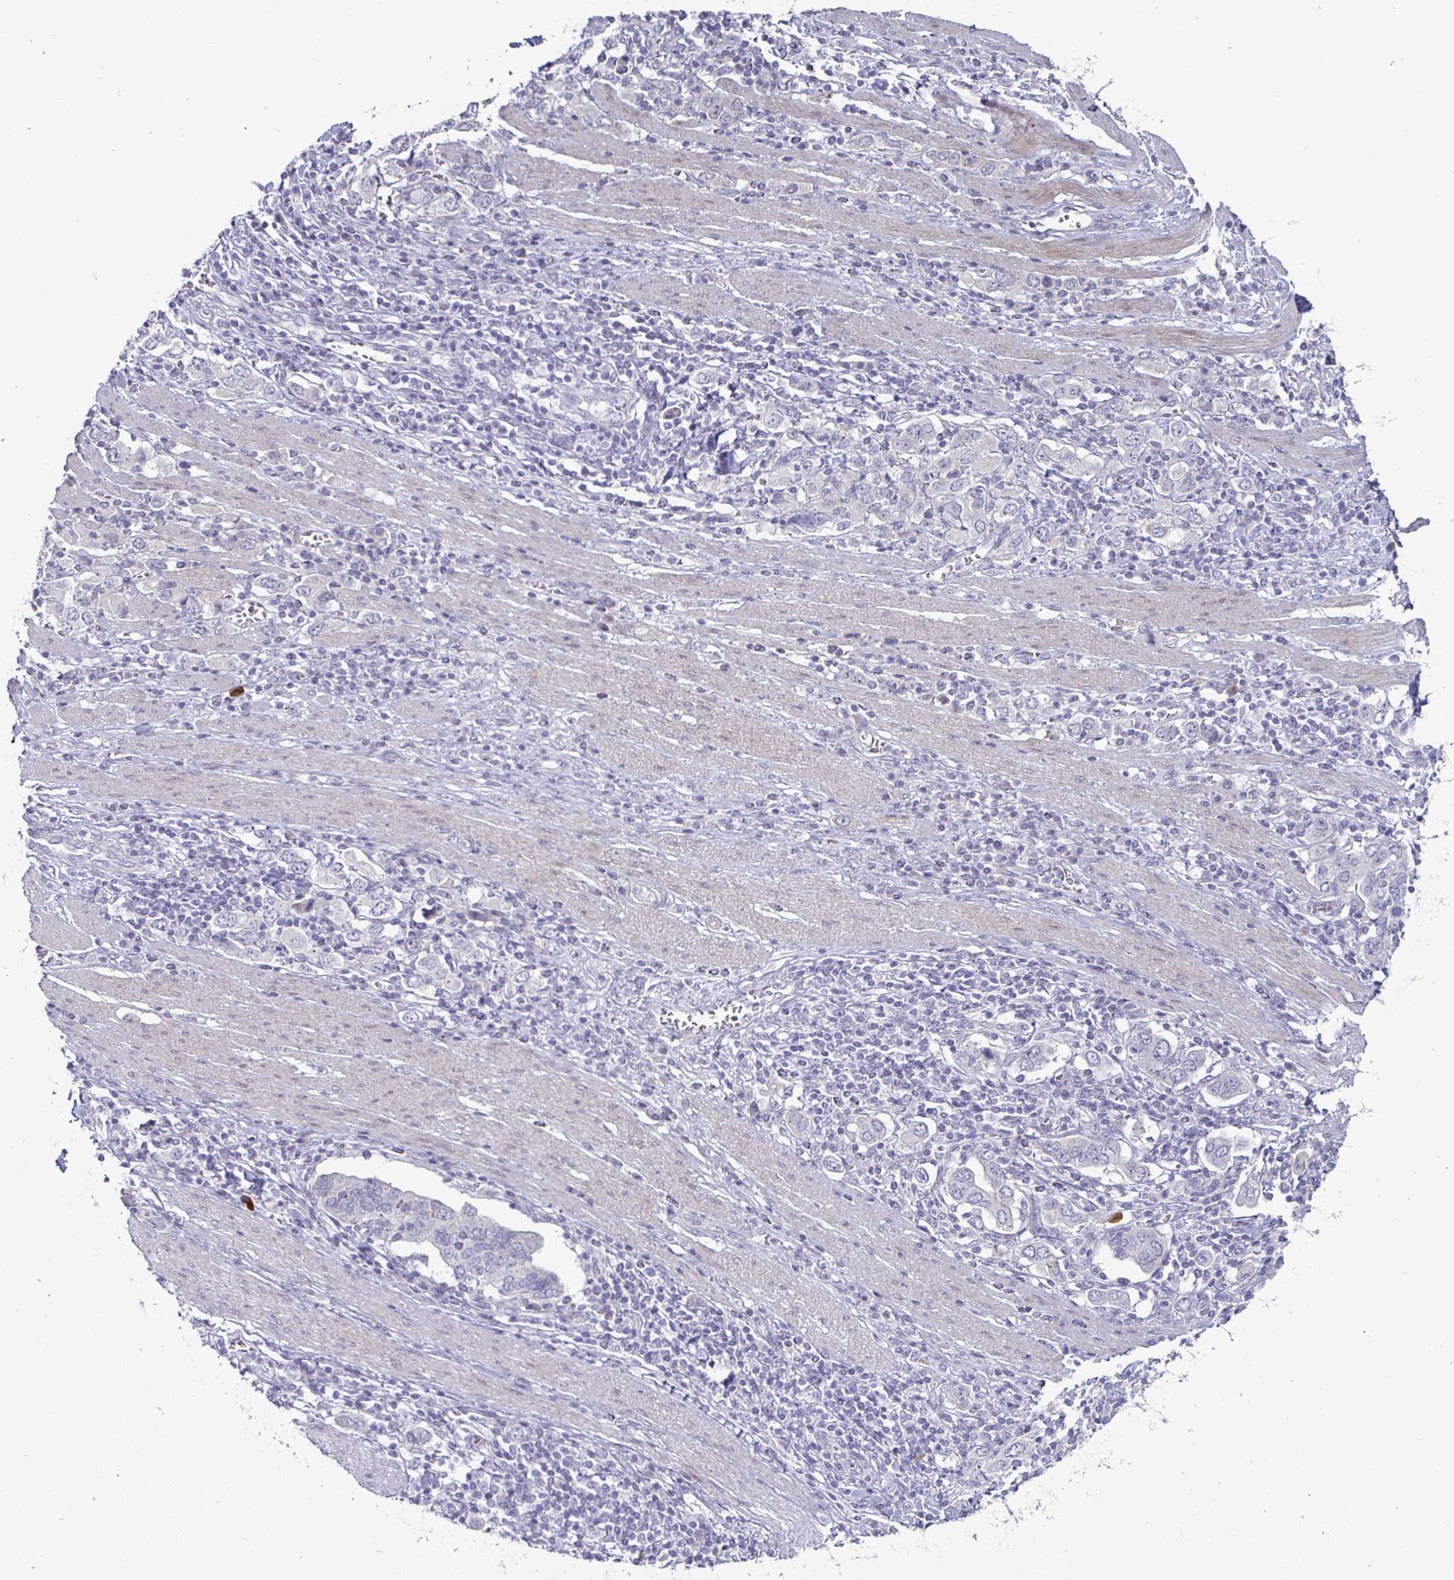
{"staining": {"intensity": "negative", "quantity": "none", "location": "none"}, "tissue": "stomach cancer", "cell_type": "Tumor cells", "image_type": "cancer", "snomed": [{"axis": "morphology", "description": "Adenocarcinoma, NOS"}, {"axis": "topography", "description": "Stomach, upper"}, {"axis": "topography", "description": "Stomach"}], "caption": "Tumor cells show no significant expression in adenocarcinoma (stomach).", "gene": "DMRTB1", "patient": {"sex": "male", "age": 62}}